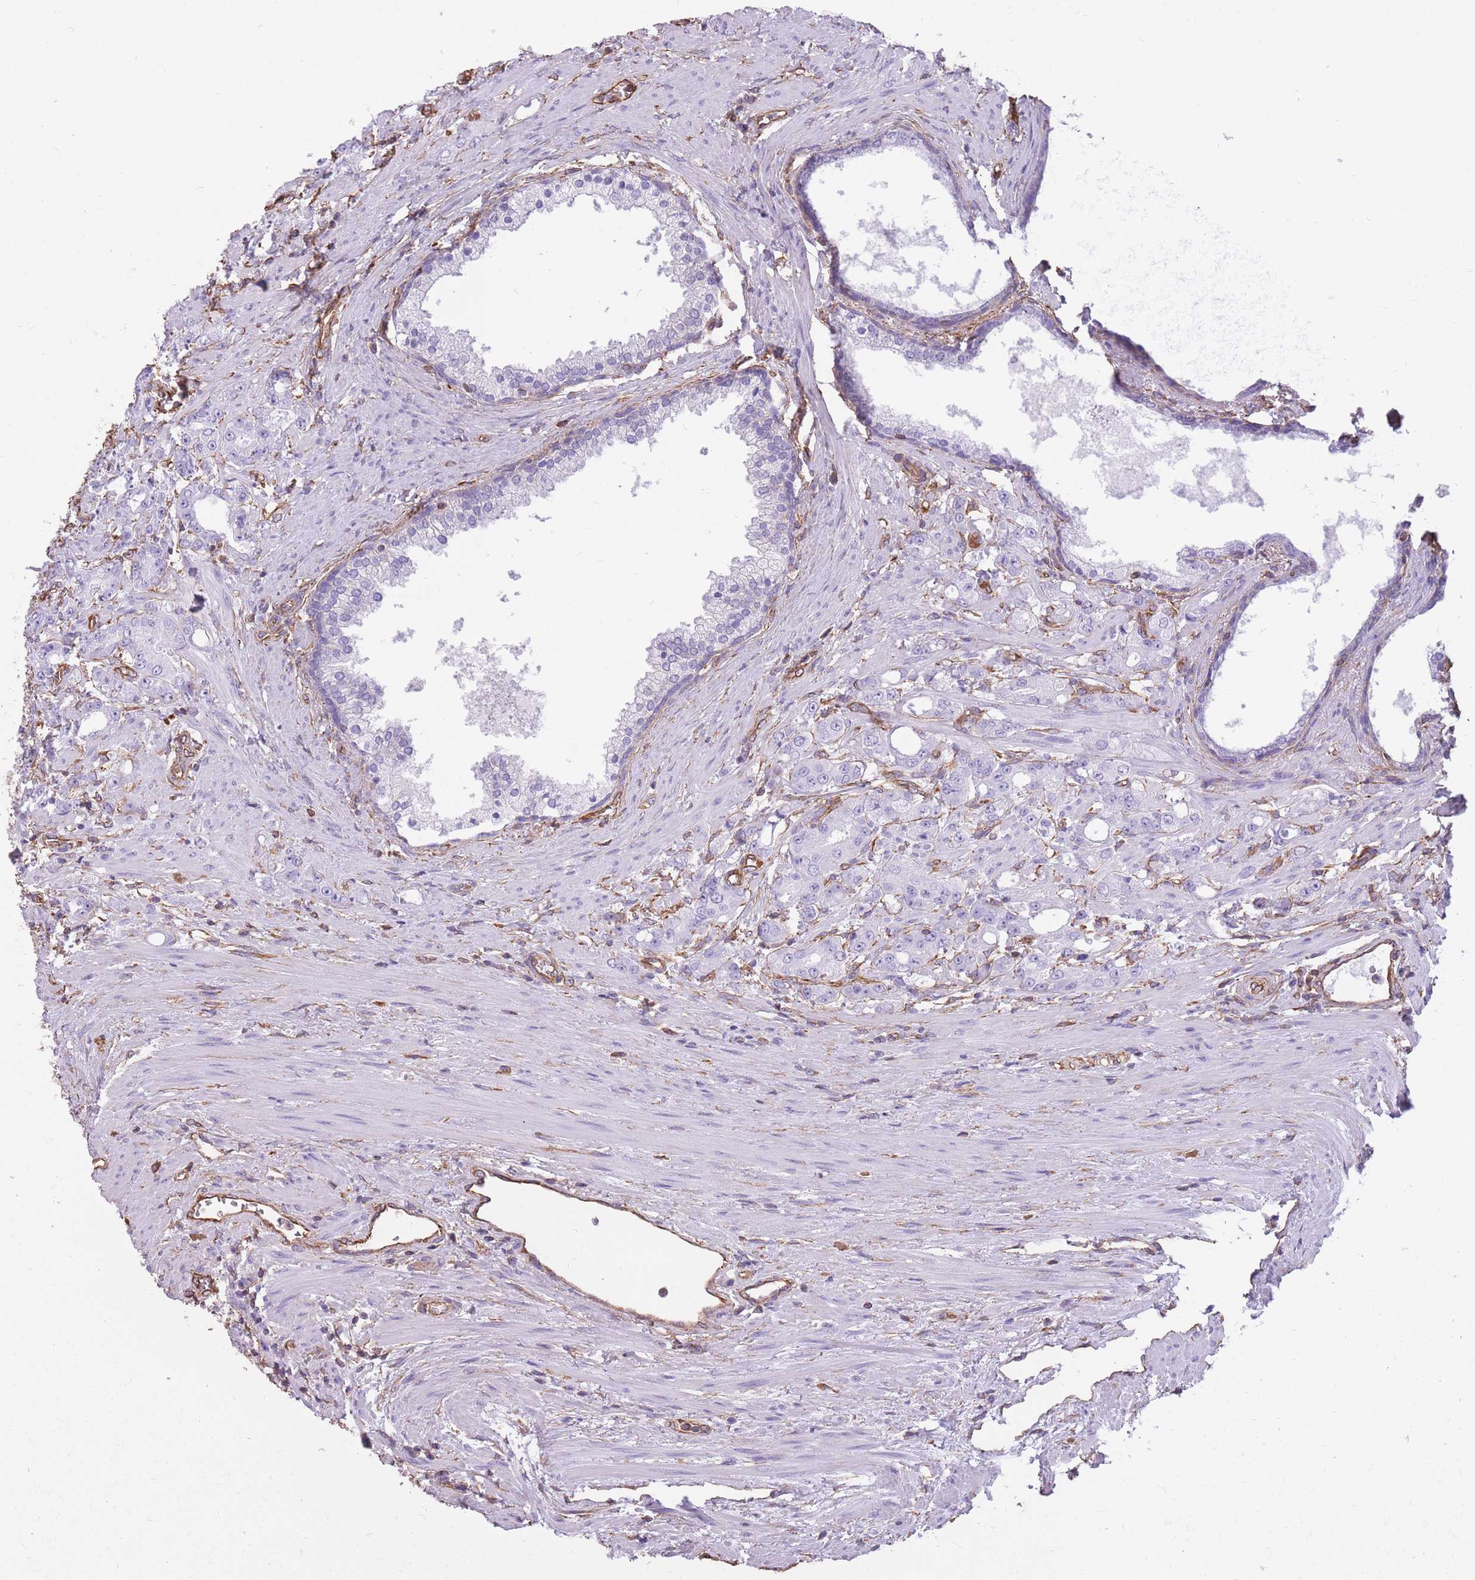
{"staining": {"intensity": "negative", "quantity": "none", "location": "none"}, "tissue": "prostate cancer", "cell_type": "Tumor cells", "image_type": "cancer", "snomed": [{"axis": "morphology", "description": "Adenocarcinoma, High grade"}, {"axis": "topography", "description": "Prostate"}], "caption": "An image of prostate adenocarcinoma (high-grade) stained for a protein exhibits no brown staining in tumor cells.", "gene": "ADD1", "patient": {"sex": "male", "age": 69}}